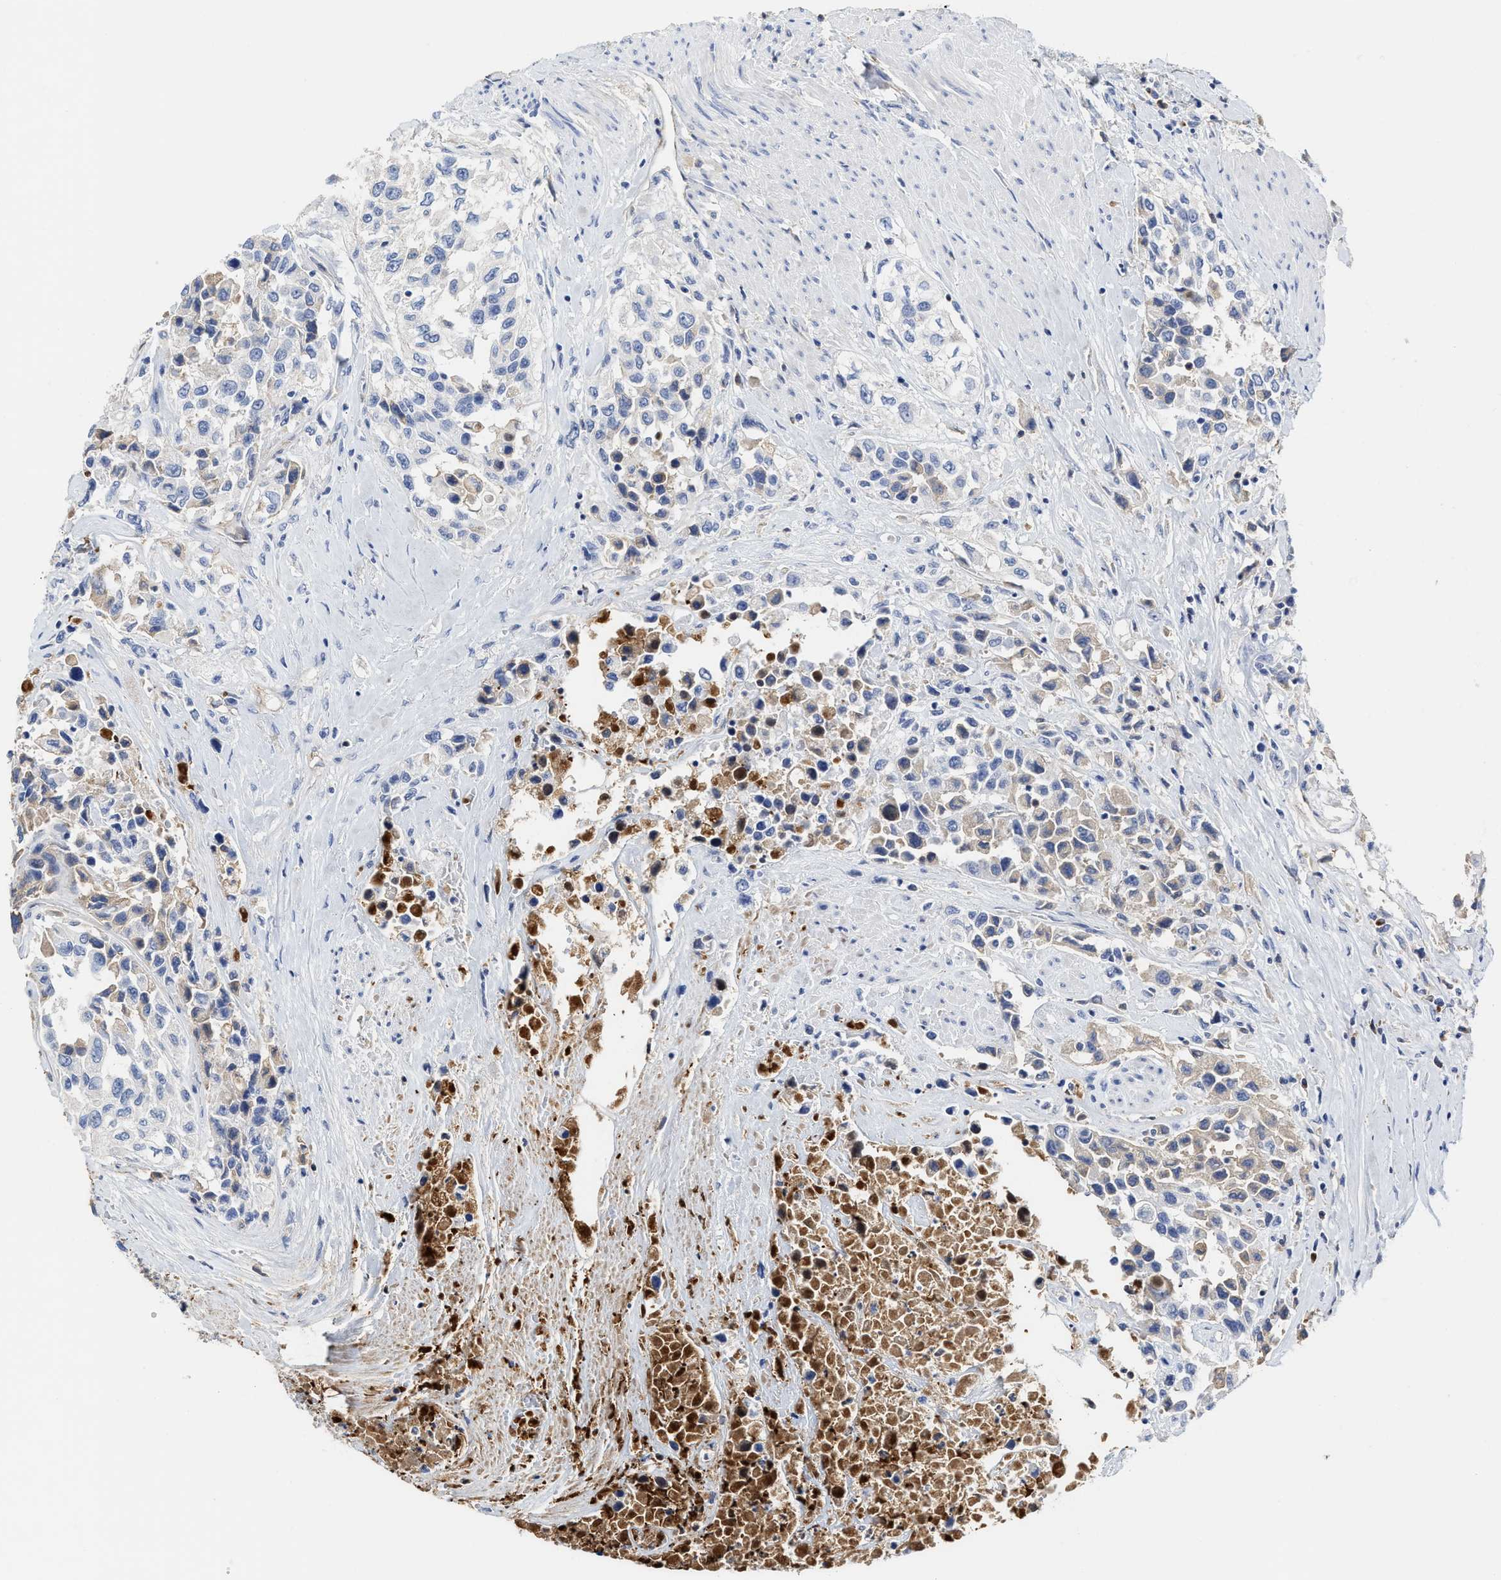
{"staining": {"intensity": "weak", "quantity": "<25%", "location": "cytoplasmic/membranous"}, "tissue": "urothelial cancer", "cell_type": "Tumor cells", "image_type": "cancer", "snomed": [{"axis": "morphology", "description": "Urothelial carcinoma, High grade"}, {"axis": "topography", "description": "Urinary bladder"}], "caption": "Protein analysis of urothelial cancer displays no significant positivity in tumor cells.", "gene": "C2", "patient": {"sex": "female", "age": 80}}